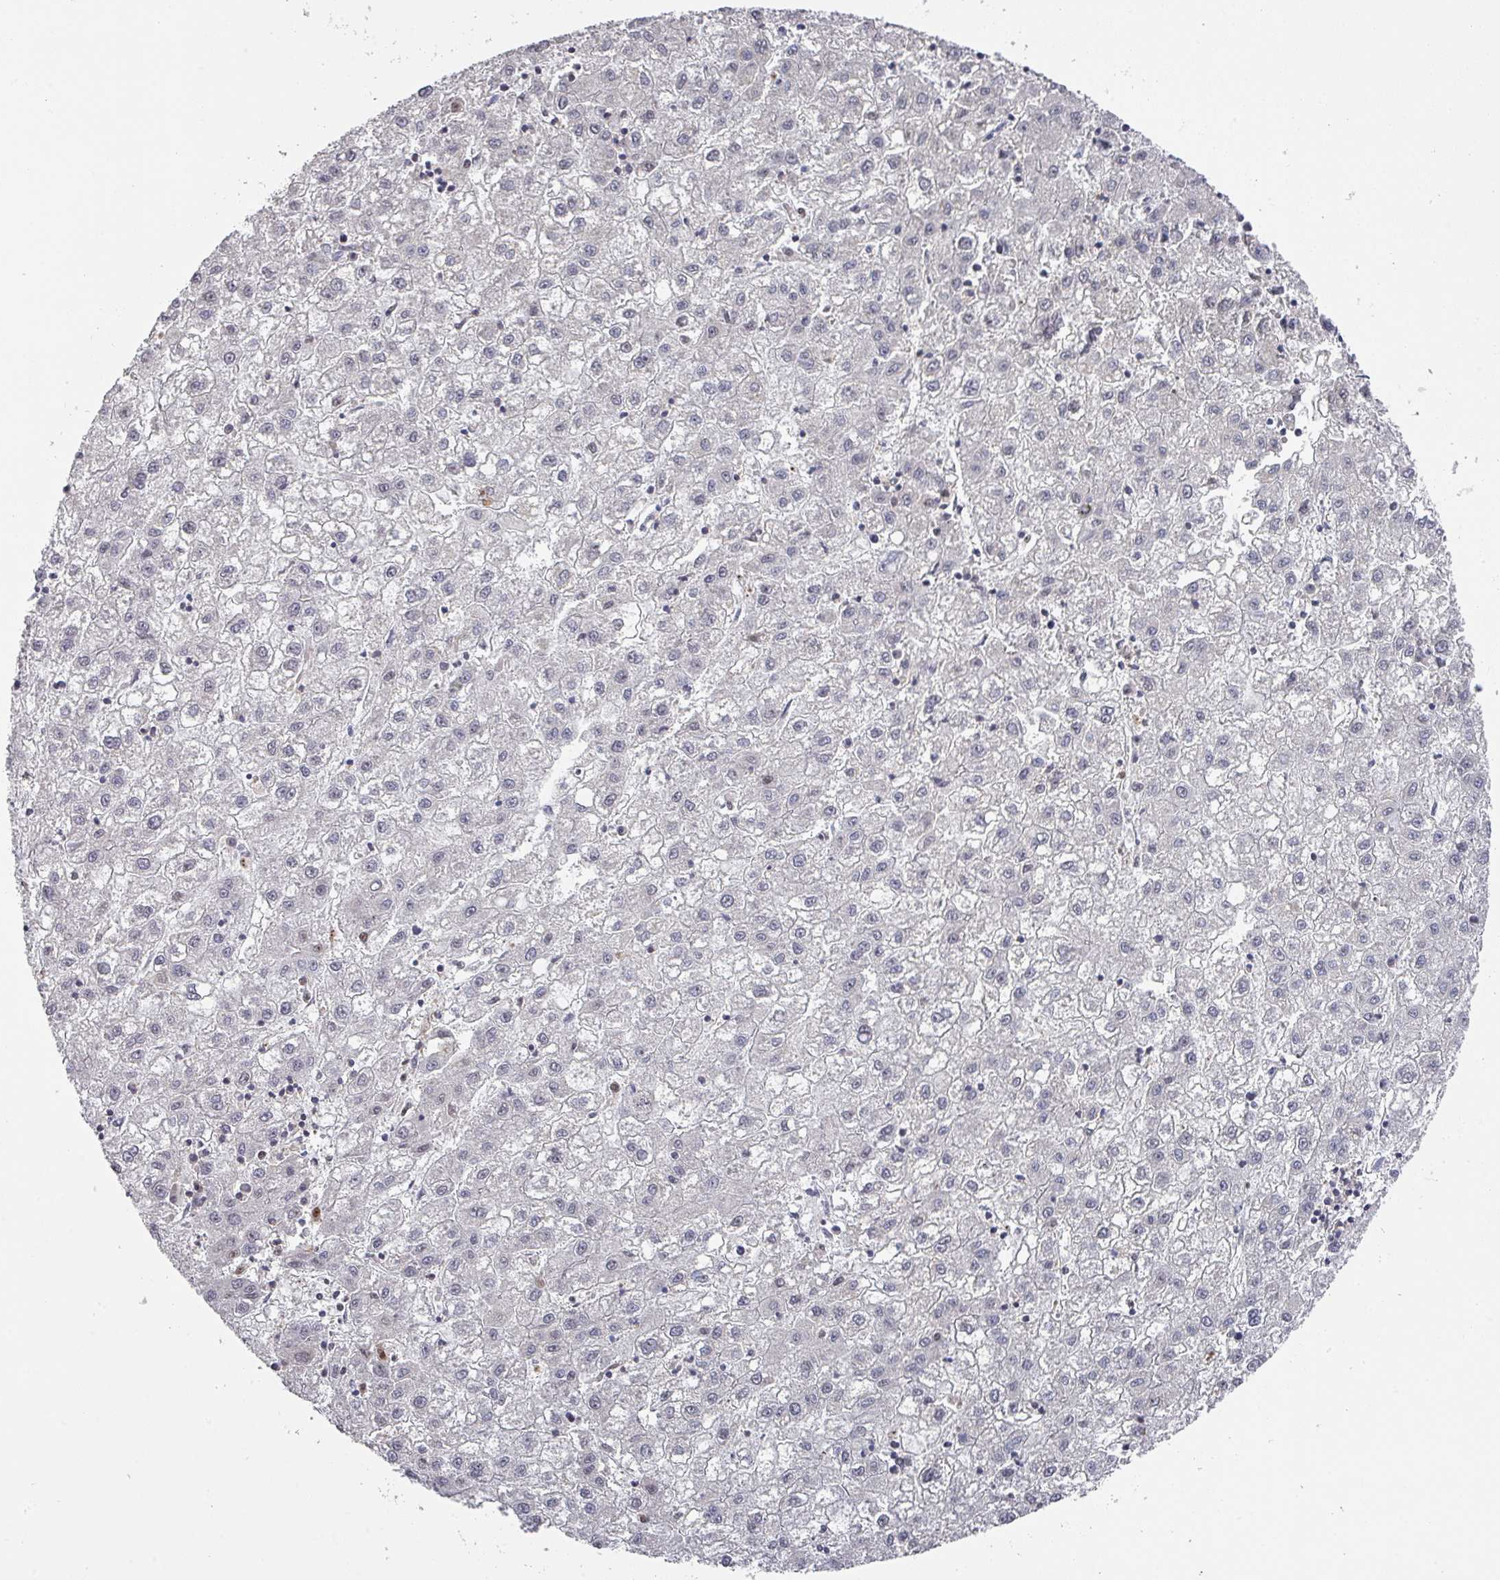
{"staining": {"intensity": "negative", "quantity": "none", "location": "none"}, "tissue": "liver cancer", "cell_type": "Tumor cells", "image_type": "cancer", "snomed": [{"axis": "morphology", "description": "Carcinoma, Hepatocellular, NOS"}, {"axis": "topography", "description": "Liver"}], "caption": "This photomicrograph is of liver cancer (hepatocellular carcinoma) stained with IHC to label a protein in brown with the nuclei are counter-stained blue. There is no staining in tumor cells.", "gene": "ZNF654", "patient": {"sex": "male", "age": 72}}